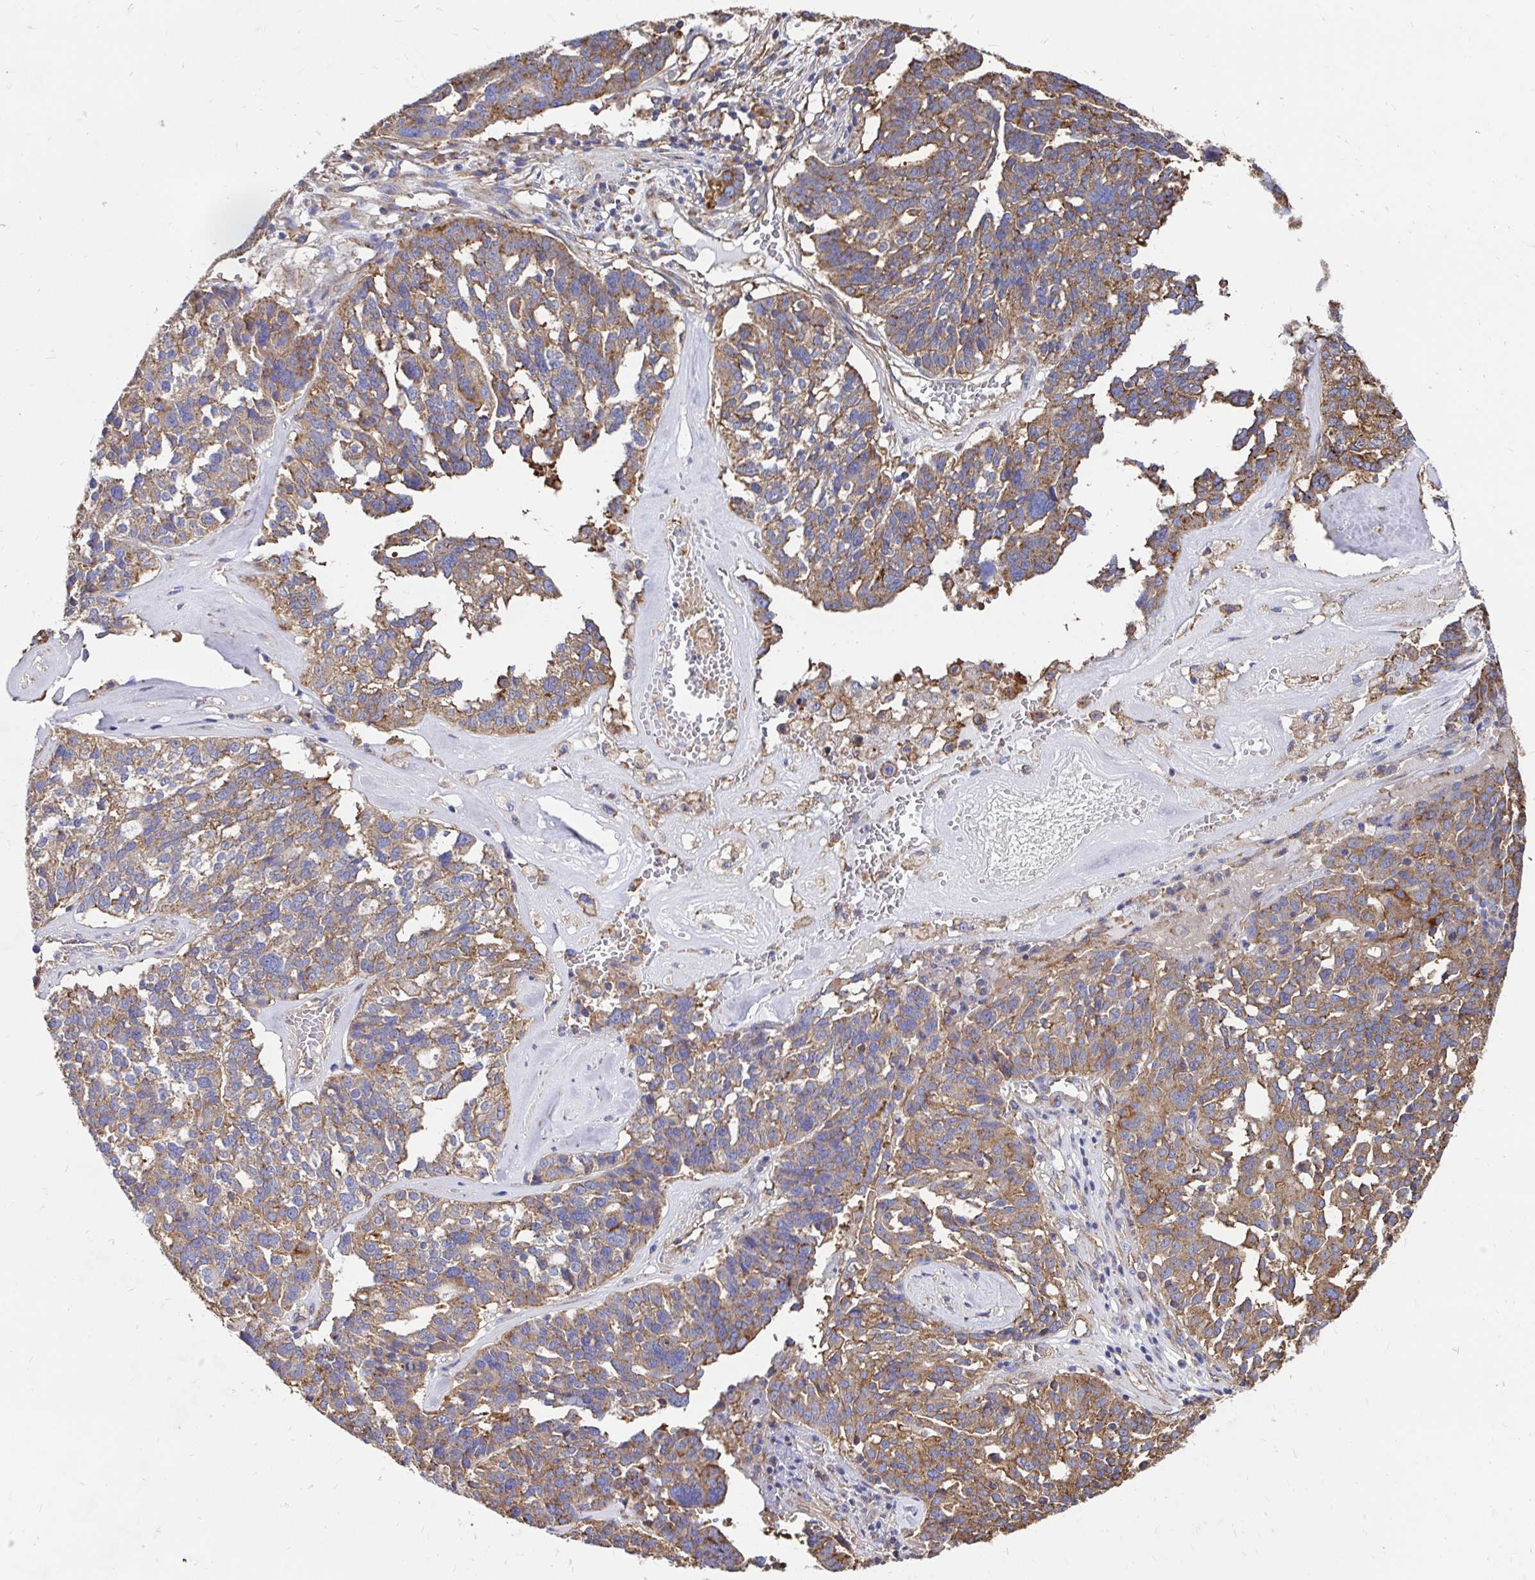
{"staining": {"intensity": "moderate", "quantity": ">75%", "location": "cytoplasmic/membranous"}, "tissue": "ovarian cancer", "cell_type": "Tumor cells", "image_type": "cancer", "snomed": [{"axis": "morphology", "description": "Cystadenocarcinoma, serous, NOS"}, {"axis": "topography", "description": "Ovary"}], "caption": "Tumor cells demonstrate medium levels of moderate cytoplasmic/membranous expression in approximately >75% of cells in ovarian cancer. The staining was performed using DAB to visualize the protein expression in brown, while the nuclei were stained in blue with hematoxylin (Magnification: 20x).", "gene": "CLTC", "patient": {"sex": "female", "age": 59}}